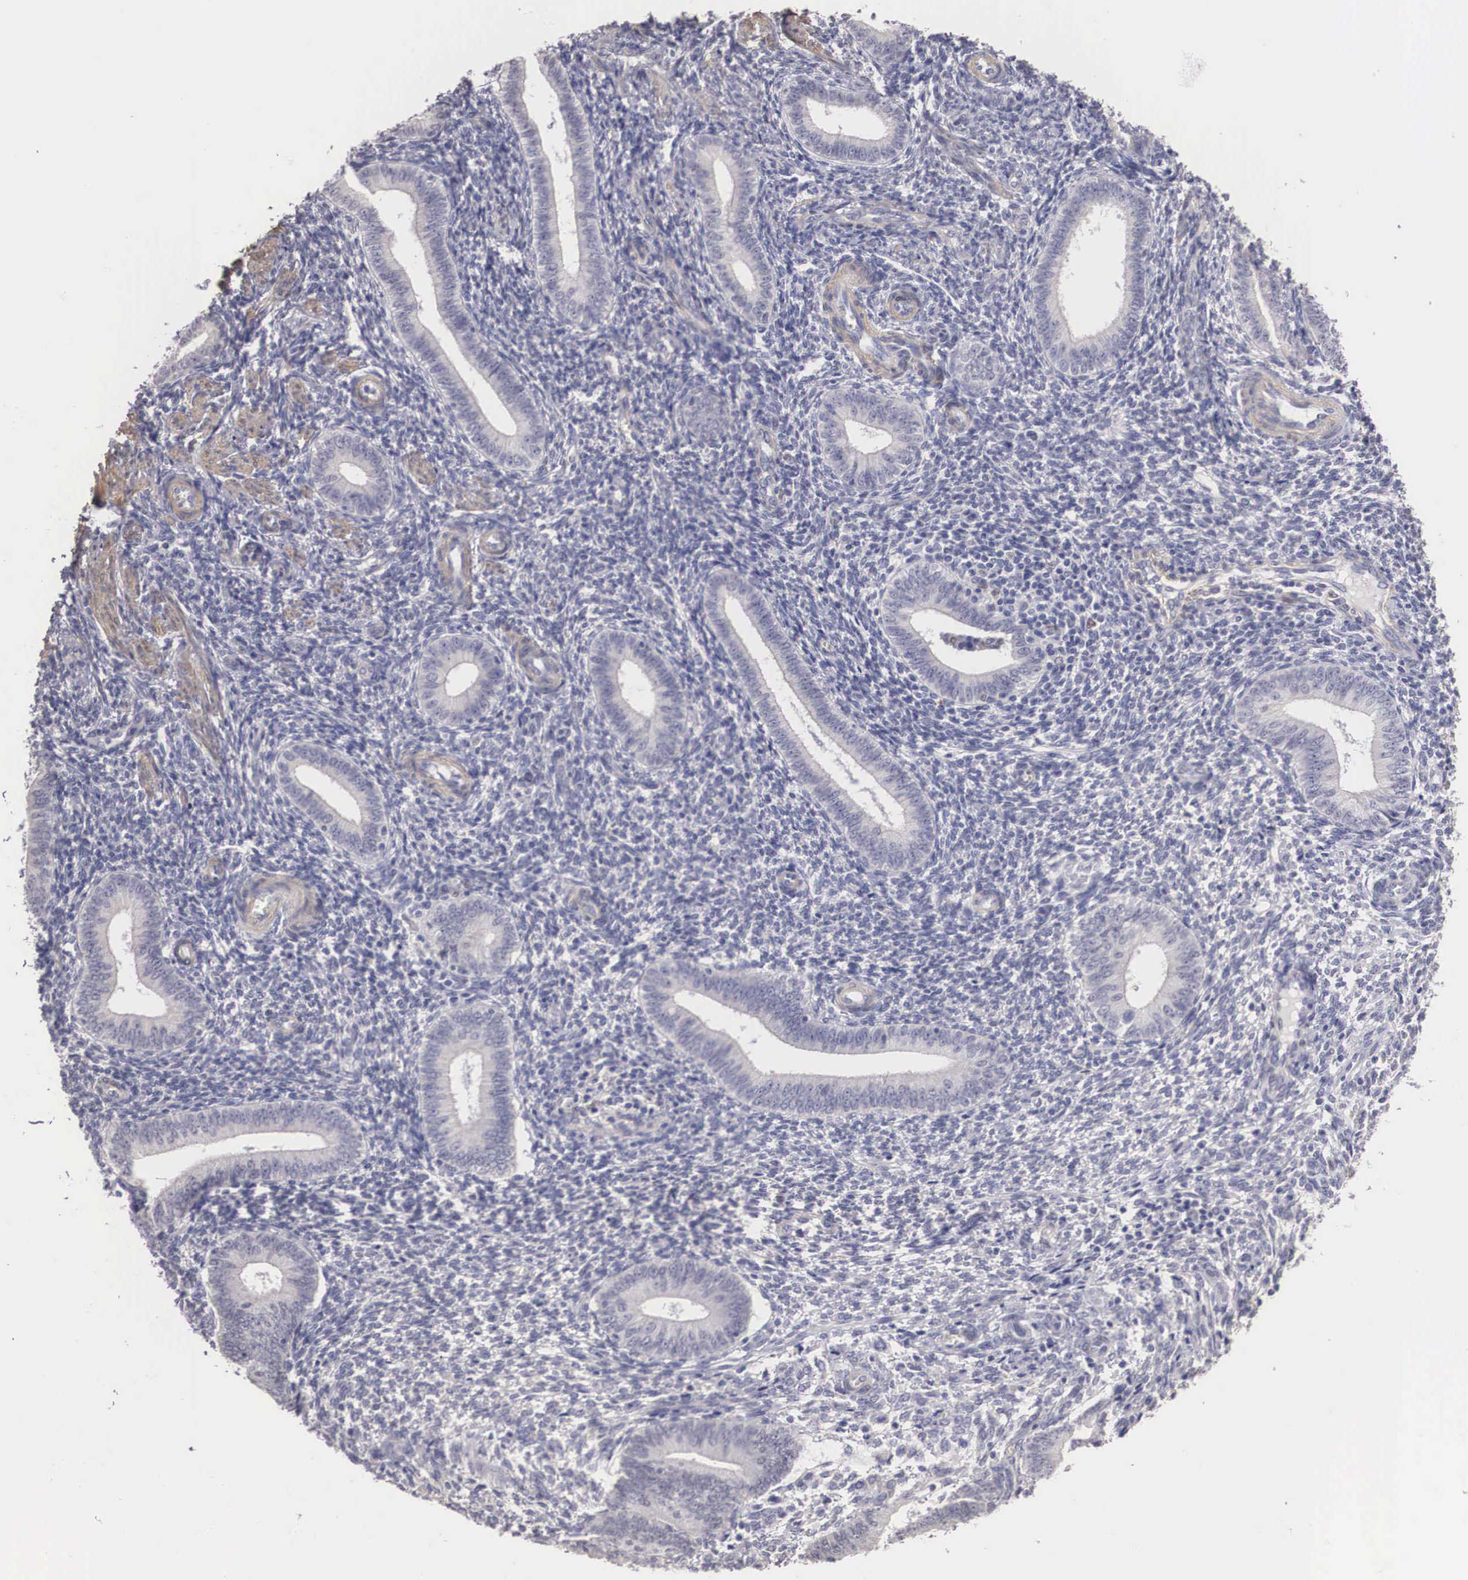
{"staining": {"intensity": "weak", "quantity": "25%-75%", "location": "cytoplasmic/membranous"}, "tissue": "endometrium", "cell_type": "Cells in endometrial stroma", "image_type": "normal", "snomed": [{"axis": "morphology", "description": "Normal tissue, NOS"}, {"axis": "topography", "description": "Endometrium"}], "caption": "Immunohistochemical staining of normal endometrium reveals weak cytoplasmic/membranous protein staining in about 25%-75% of cells in endometrial stroma.", "gene": "ENOX2", "patient": {"sex": "female", "age": 35}}